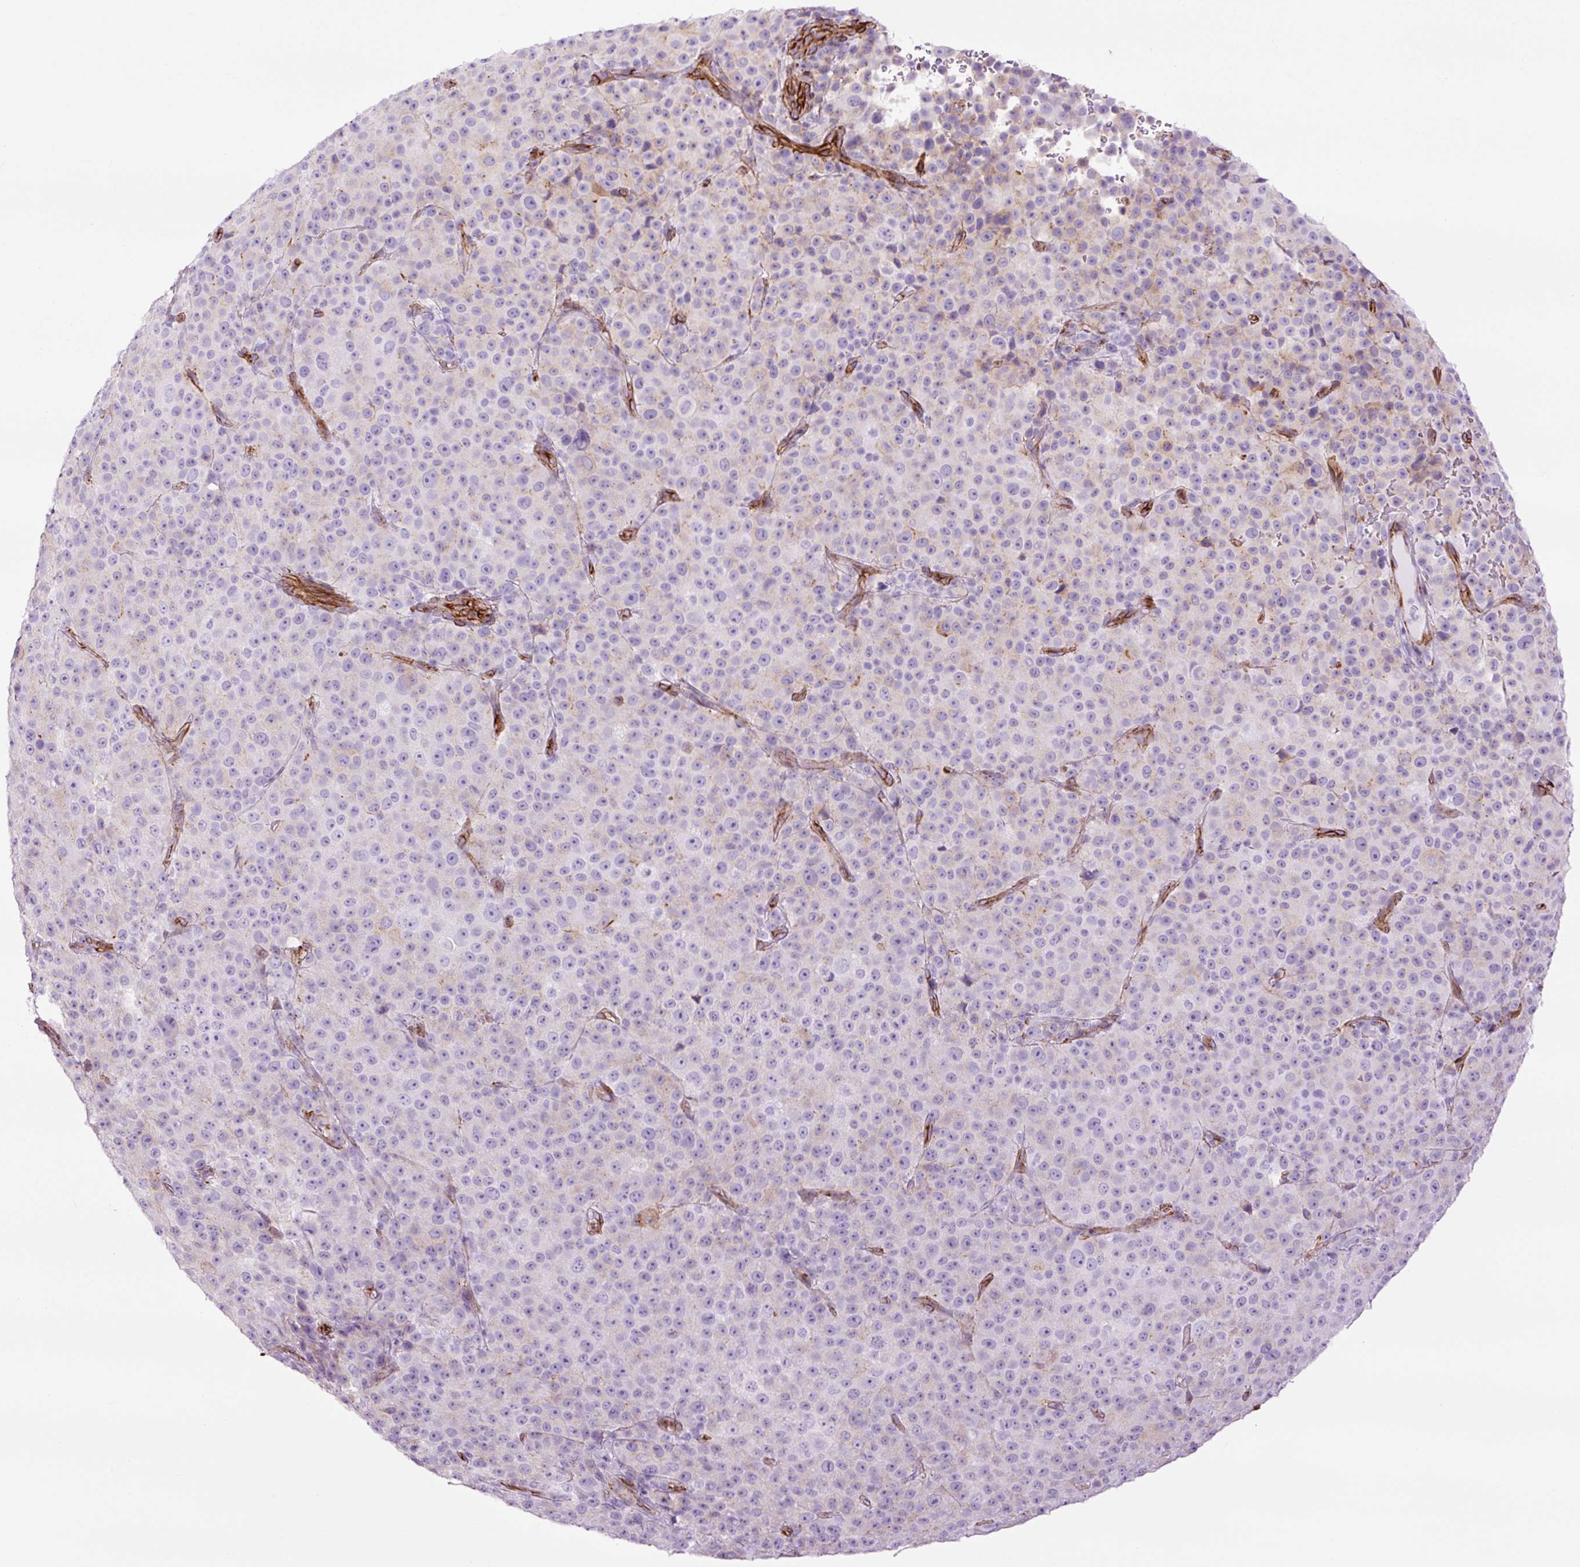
{"staining": {"intensity": "negative", "quantity": "none", "location": "none"}, "tissue": "melanoma", "cell_type": "Tumor cells", "image_type": "cancer", "snomed": [{"axis": "morphology", "description": "Malignant melanoma, Metastatic site"}, {"axis": "topography", "description": "Skin"}, {"axis": "topography", "description": "Lymph node"}], "caption": "Histopathology image shows no significant protein positivity in tumor cells of melanoma.", "gene": "CAV1", "patient": {"sex": "male", "age": 66}}